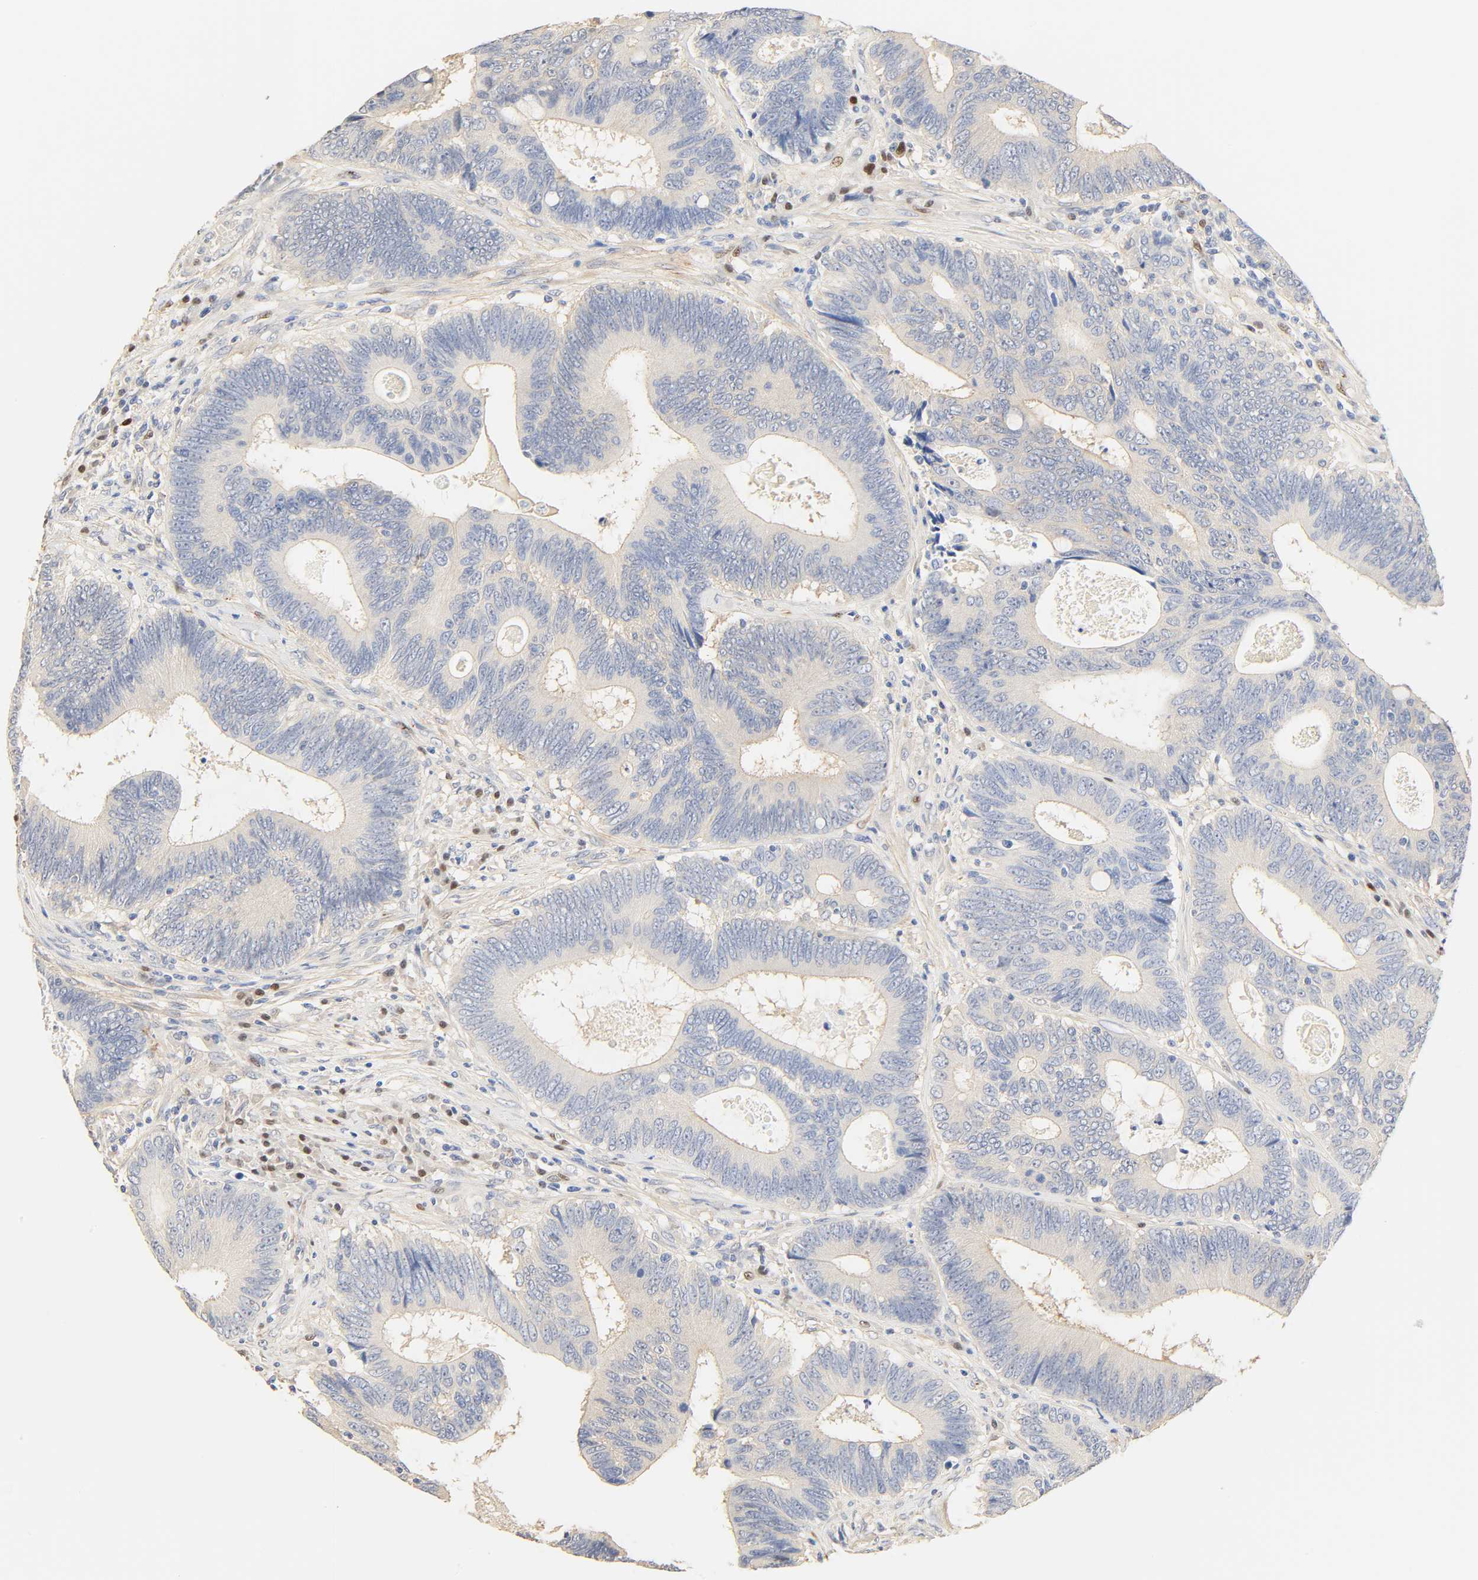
{"staining": {"intensity": "negative", "quantity": "none", "location": "none"}, "tissue": "colorectal cancer", "cell_type": "Tumor cells", "image_type": "cancer", "snomed": [{"axis": "morphology", "description": "Adenocarcinoma, NOS"}, {"axis": "topography", "description": "Colon"}], "caption": "Histopathology image shows no significant protein positivity in tumor cells of adenocarcinoma (colorectal). The staining is performed using DAB brown chromogen with nuclei counter-stained in using hematoxylin.", "gene": "BORCS8-MEF2B", "patient": {"sex": "female", "age": 78}}